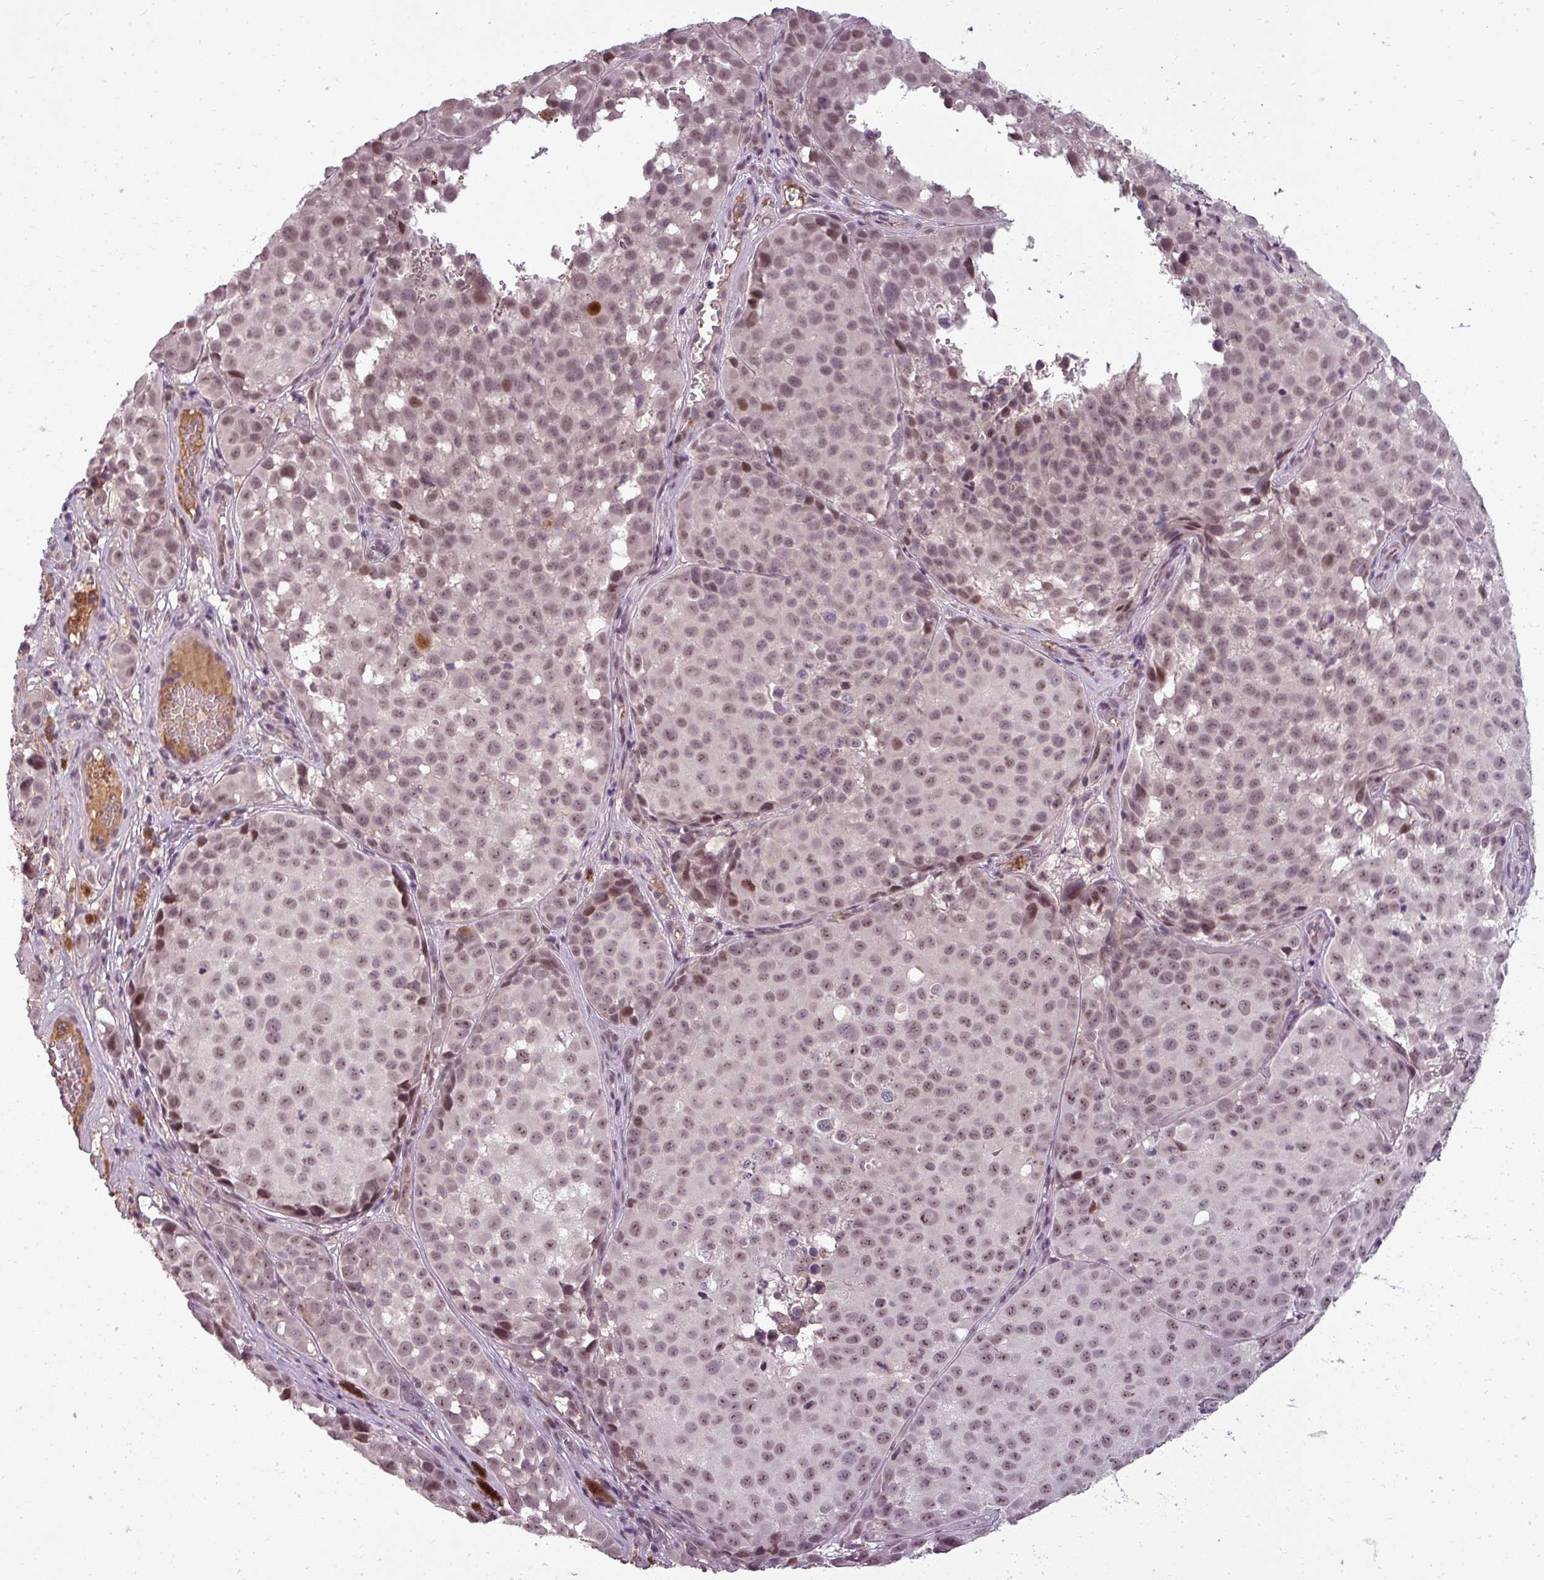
{"staining": {"intensity": "moderate", "quantity": ">75%", "location": "nuclear"}, "tissue": "melanoma", "cell_type": "Tumor cells", "image_type": "cancer", "snomed": [{"axis": "morphology", "description": "Malignant melanoma, NOS"}, {"axis": "topography", "description": "Skin"}], "caption": "Human malignant melanoma stained with a protein marker demonstrates moderate staining in tumor cells.", "gene": "BCAS3", "patient": {"sex": "male", "age": 64}}